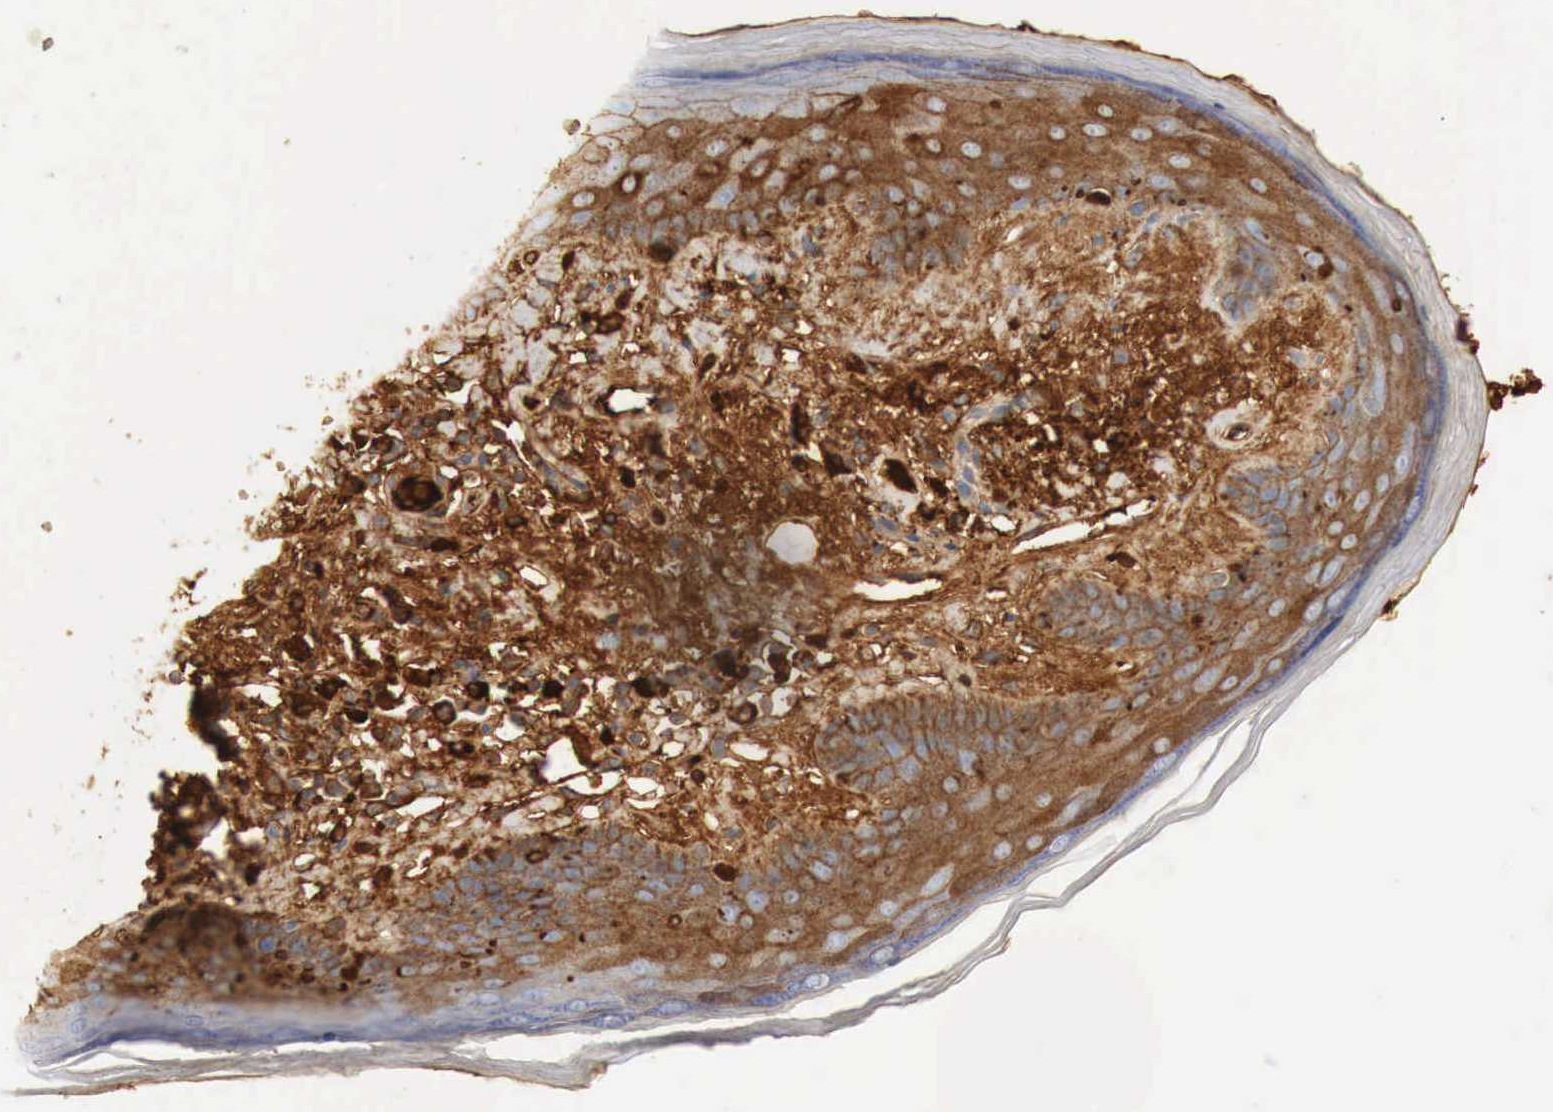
{"staining": {"intensity": "strong", "quantity": ">75%", "location": "cytoplasmic/membranous"}, "tissue": "skin", "cell_type": "Epidermal cells", "image_type": "normal", "snomed": [{"axis": "morphology", "description": "Normal tissue, NOS"}, {"axis": "topography", "description": "Skin"}, {"axis": "topography", "description": "Anal"}], "caption": "Strong cytoplasmic/membranous positivity for a protein is seen in about >75% of epidermal cells of benign skin using immunohistochemistry (IHC).", "gene": "IGLC3", "patient": {"sex": "male", "age": 61}}